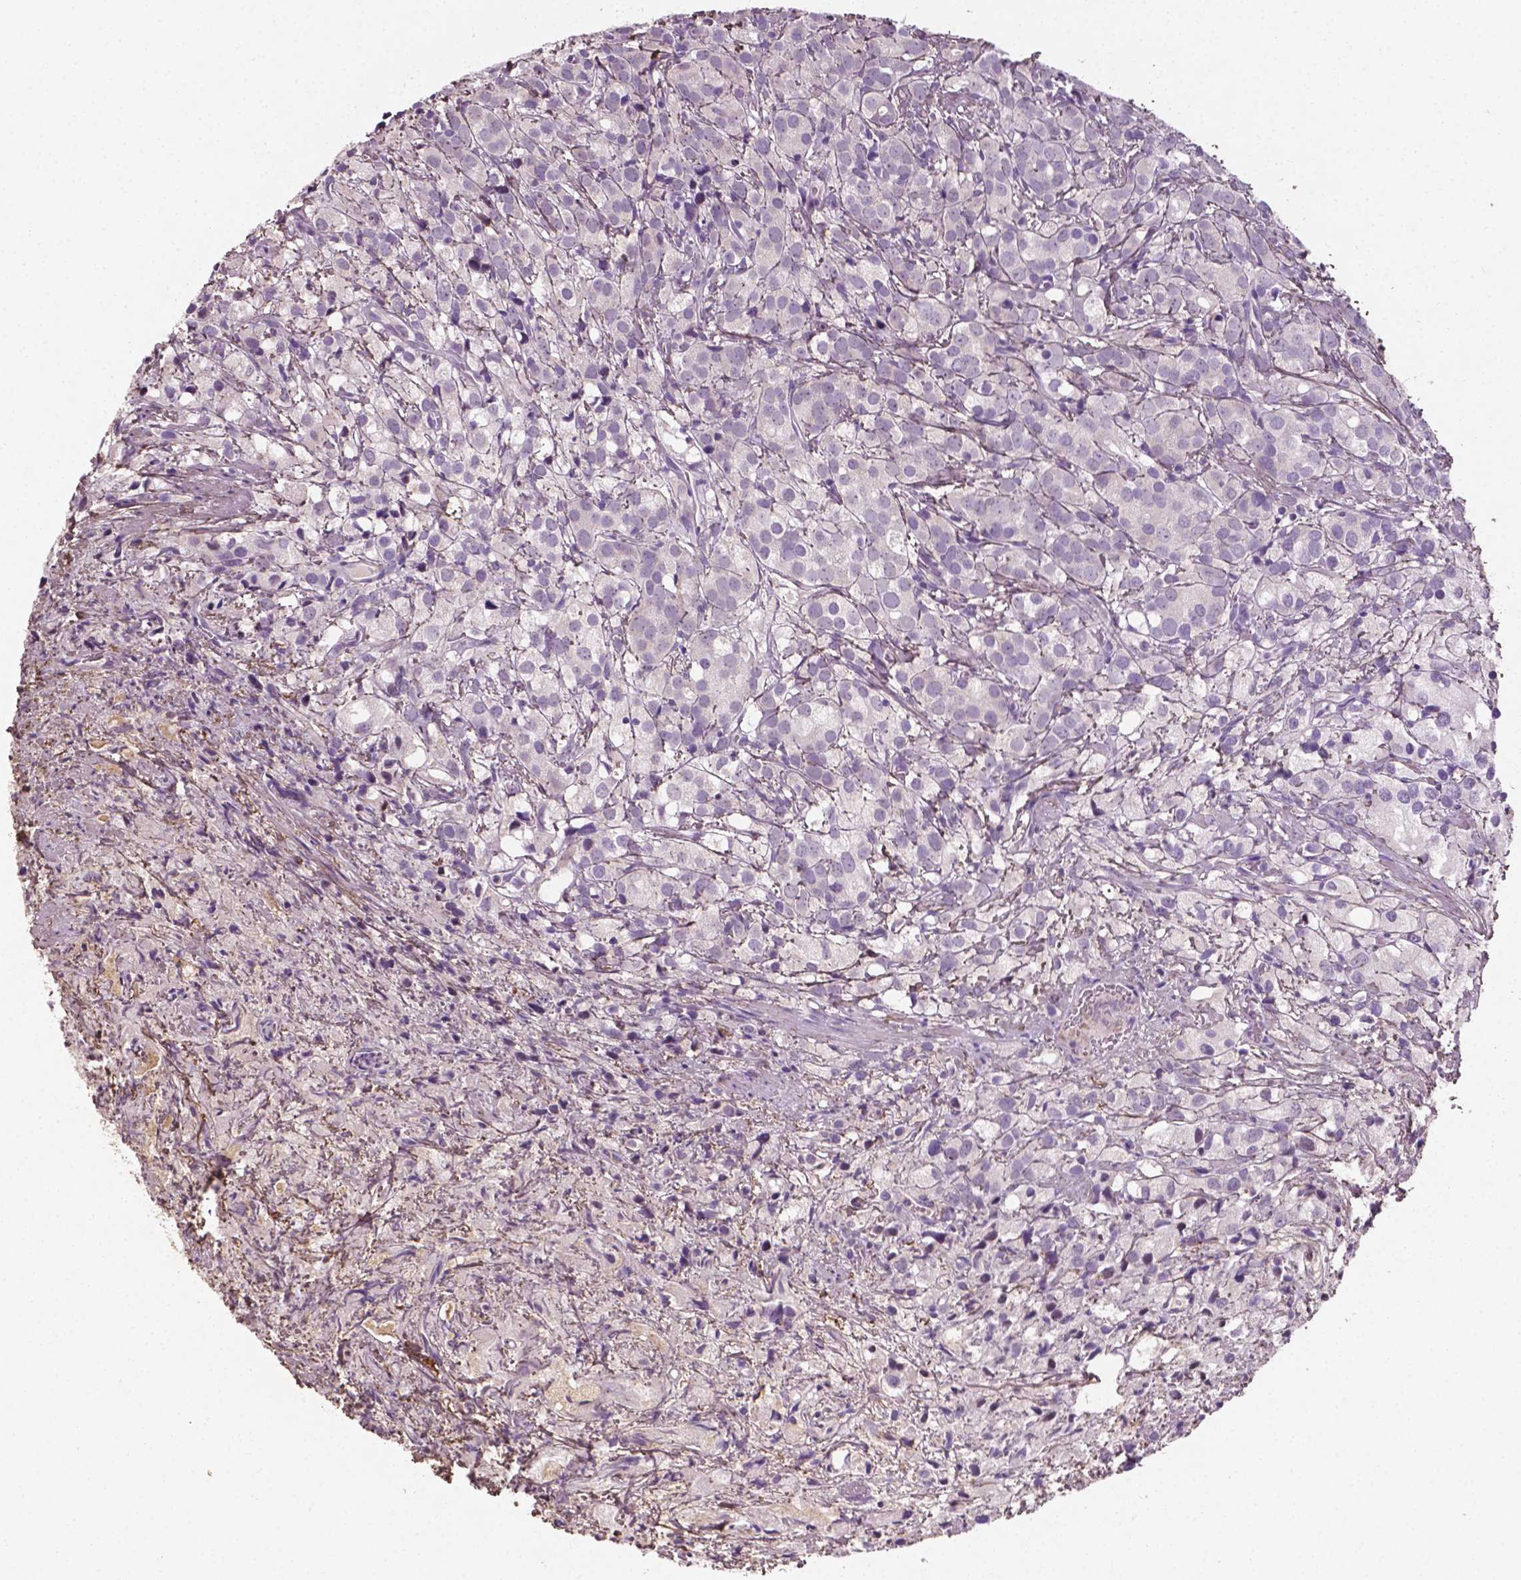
{"staining": {"intensity": "negative", "quantity": "none", "location": "none"}, "tissue": "prostate cancer", "cell_type": "Tumor cells", "image_type": "cancer", "snomed": [{"axis": "morphology", "description": "Adenocarcinoma, High grade"}, {"axis": "topography", "description": "Prostate"}], "caption": "This is an immunohistochemistry (IHC) histopathology image of human prostate cancer (adenocarcinoma (high-grade)). There is no staining in tumor cells.", "gene": "DLG2", "patient": {"sex": "male", "age": 86}}